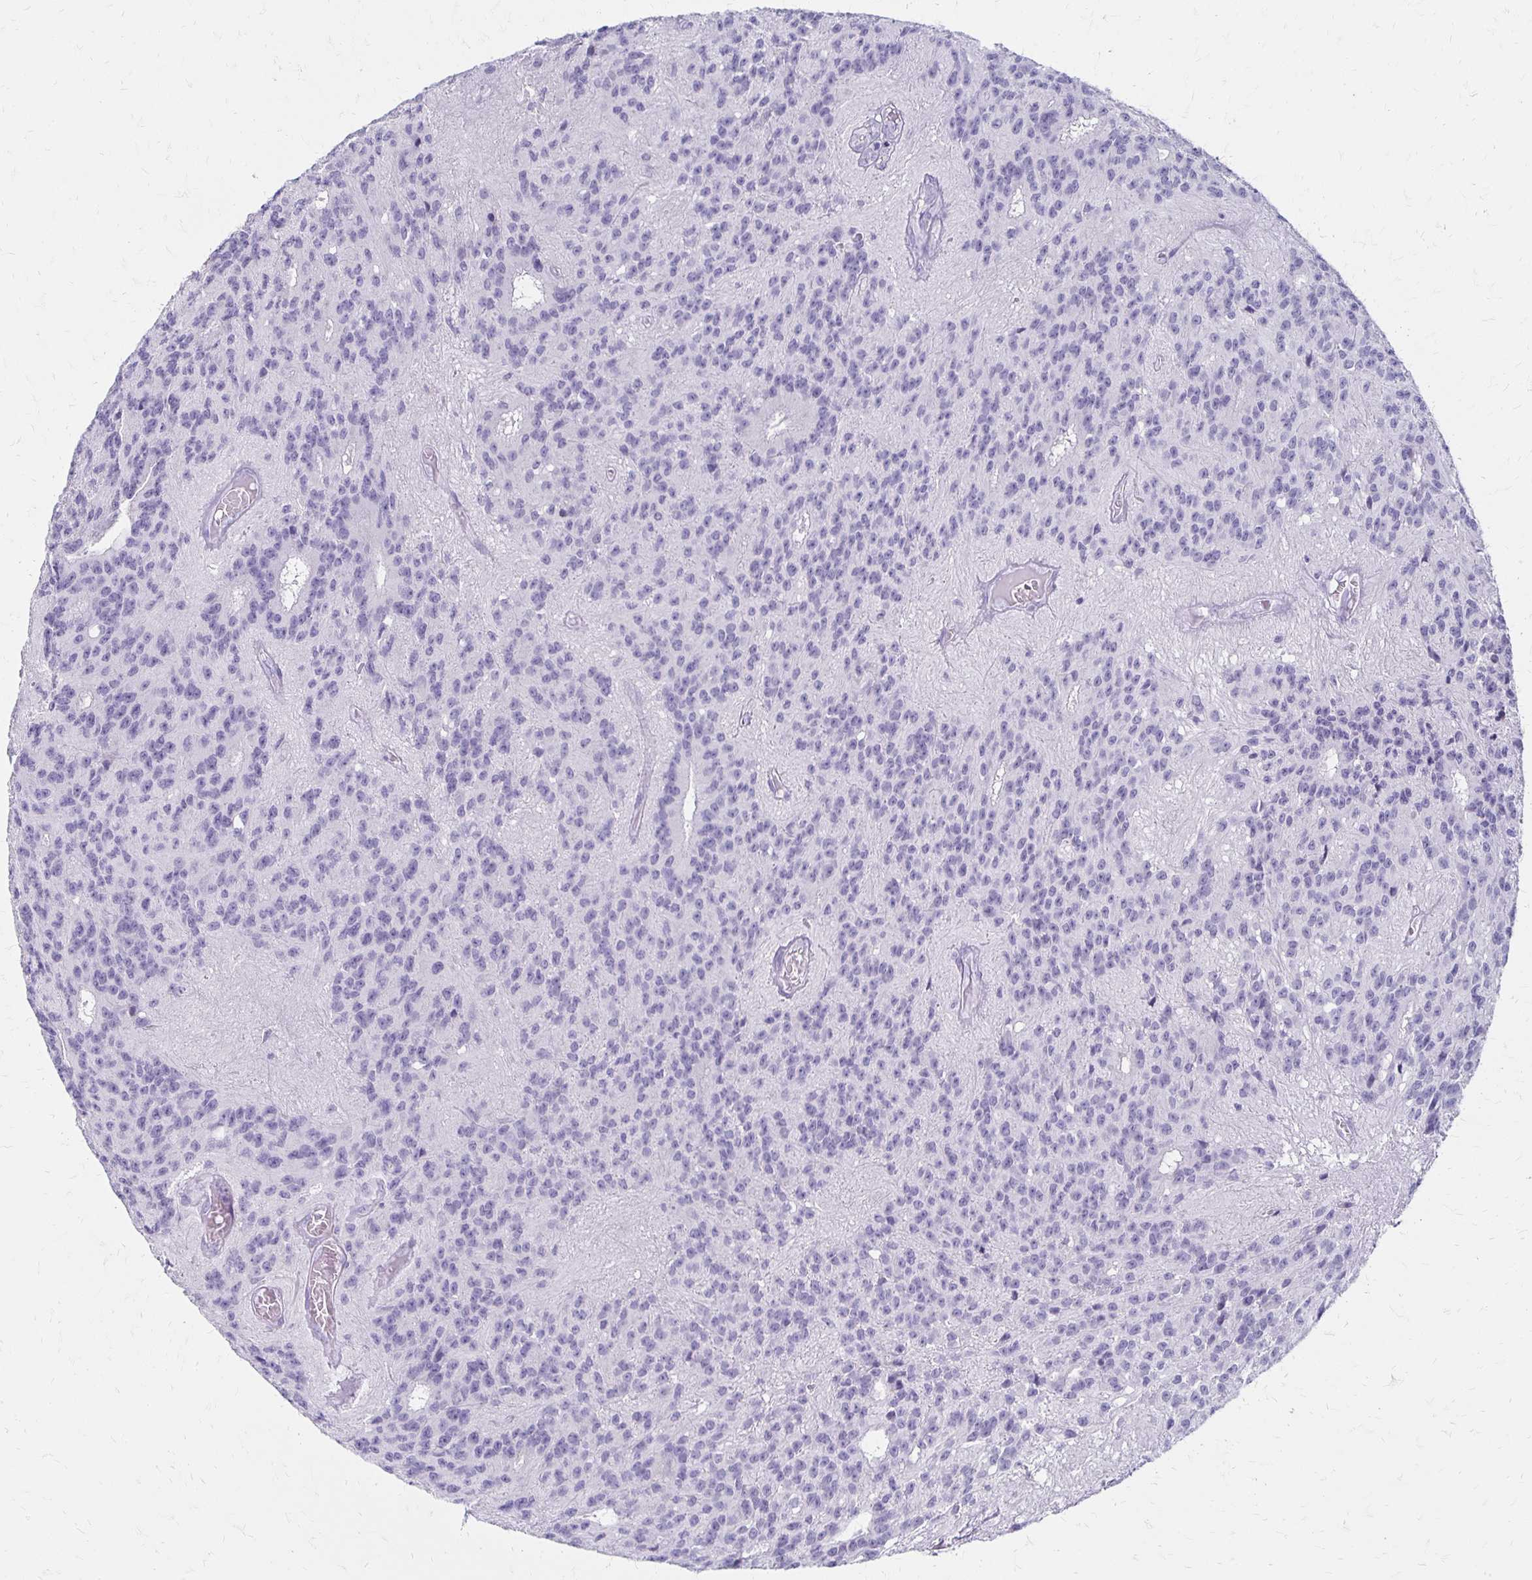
{"staining": {"intensity": "negative", "quantity": "none", "location": "none"}, "tissue": "glioma", "cell_type": "Tumor cells", "image_type": "cancer", "snomed": [{"axis": "morphology", "description": "Glioma, malignant, Low grade"}, {"axis": "topography", "description": "Brain"}], "caption": "Immunohistochemistry histopathology image of malignant glioma (low-grade) stained for a protein (brown), which demonstrates no positivity in tumor cells. (Immunohistochemistry, brightfield microscopy, high magnification).", "gene": "IVL", "patient": {"sex": "male", "age": 31}}